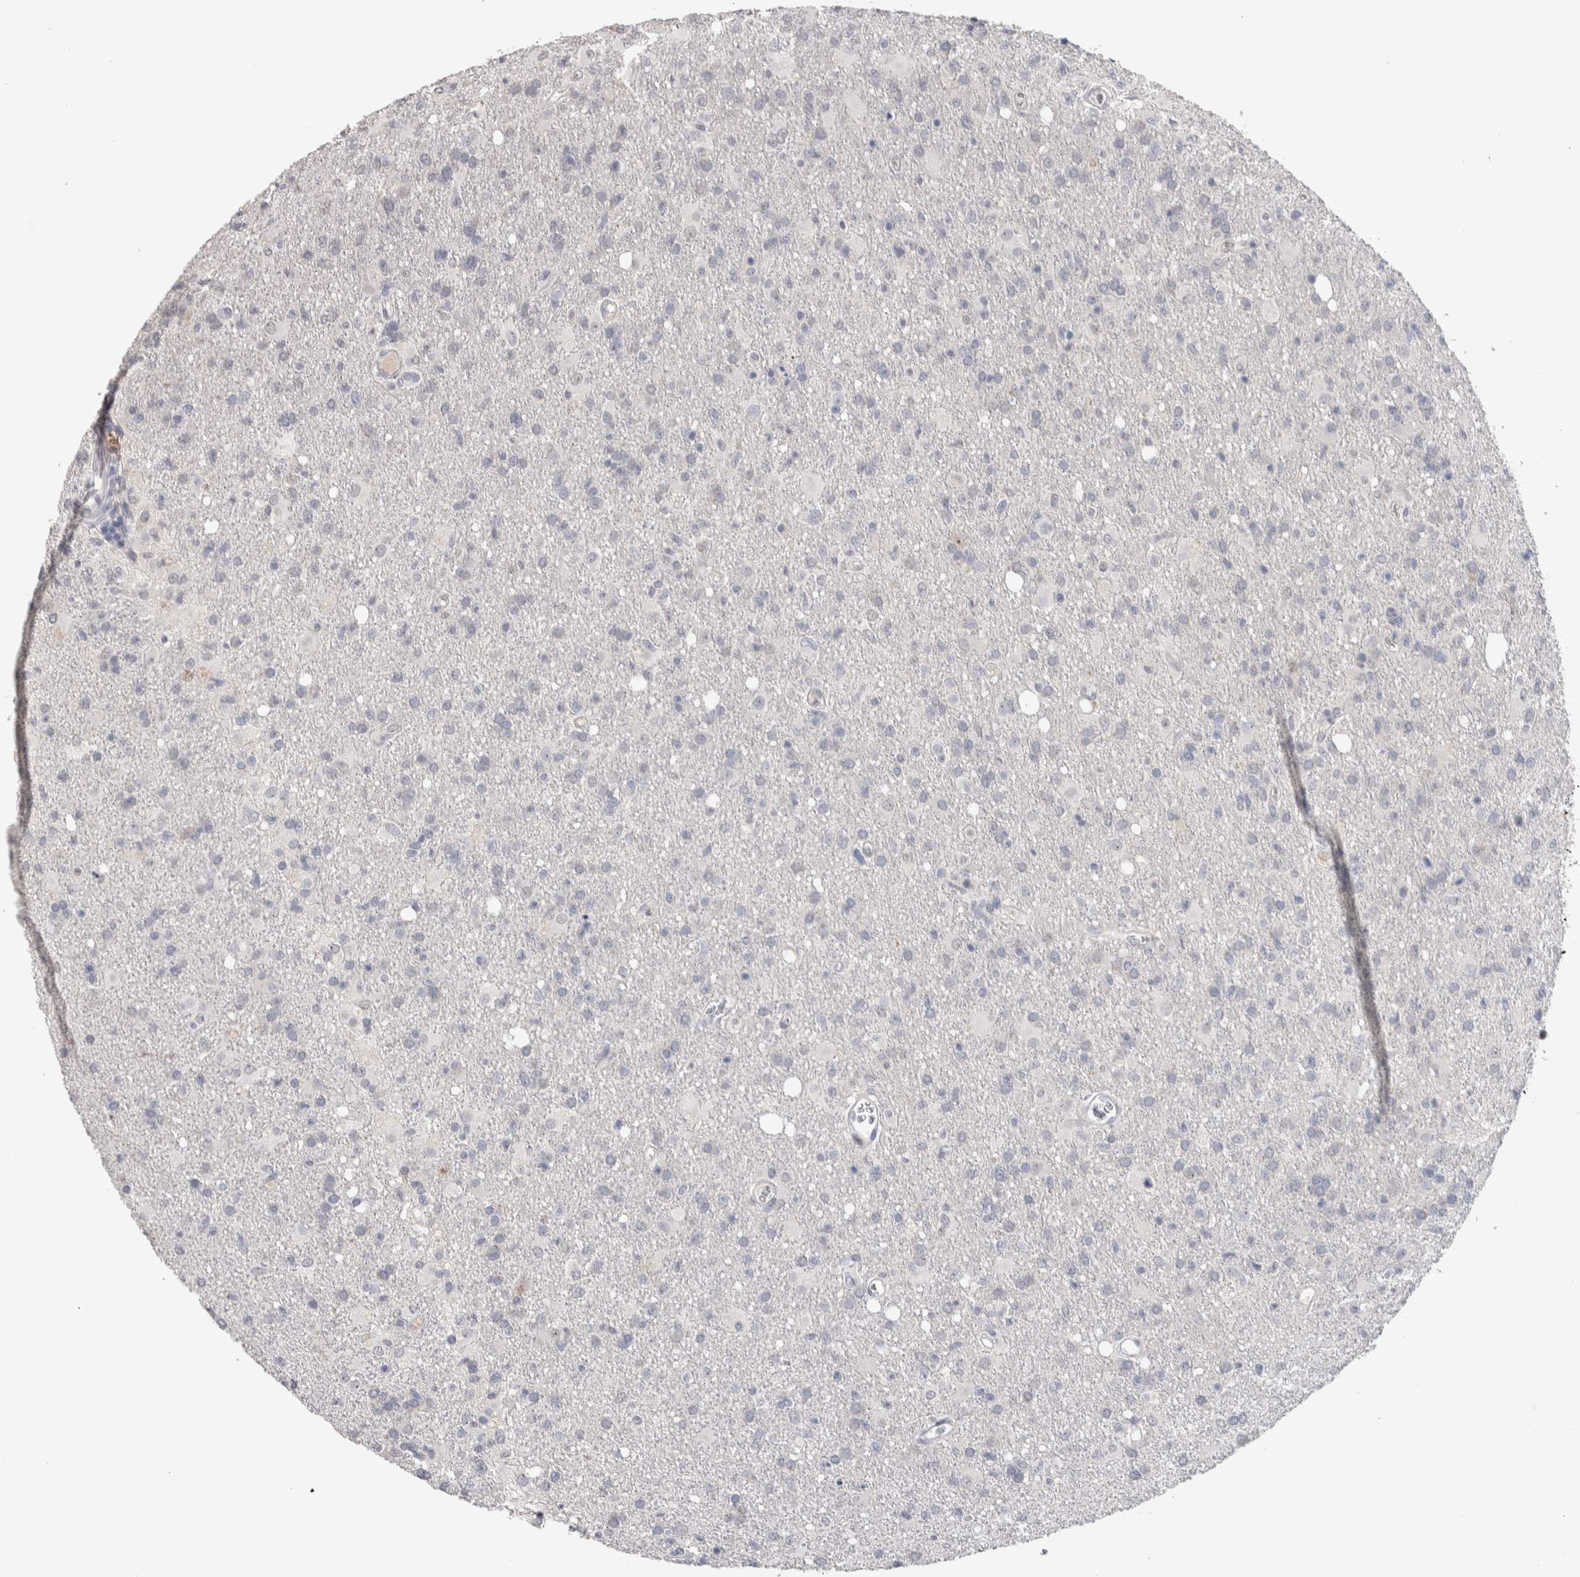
{"staining": {"intensity": "negative", "quantity": "none", "location": "none"}, "tissue": "glioma", "cell_type": "Tumor cells", "image_type": "cancer", "snomed": [{"axis": "morphology", "description": "Glioma, malignant, High grade"}, {"axis": "topography", "description": "Brain"}], "caption": "Tumor cells are negative for protein expression in human high-grade glioma (malignant).", "gene": "TMEM102", "patient": {"sex": "female", "age": 57}}